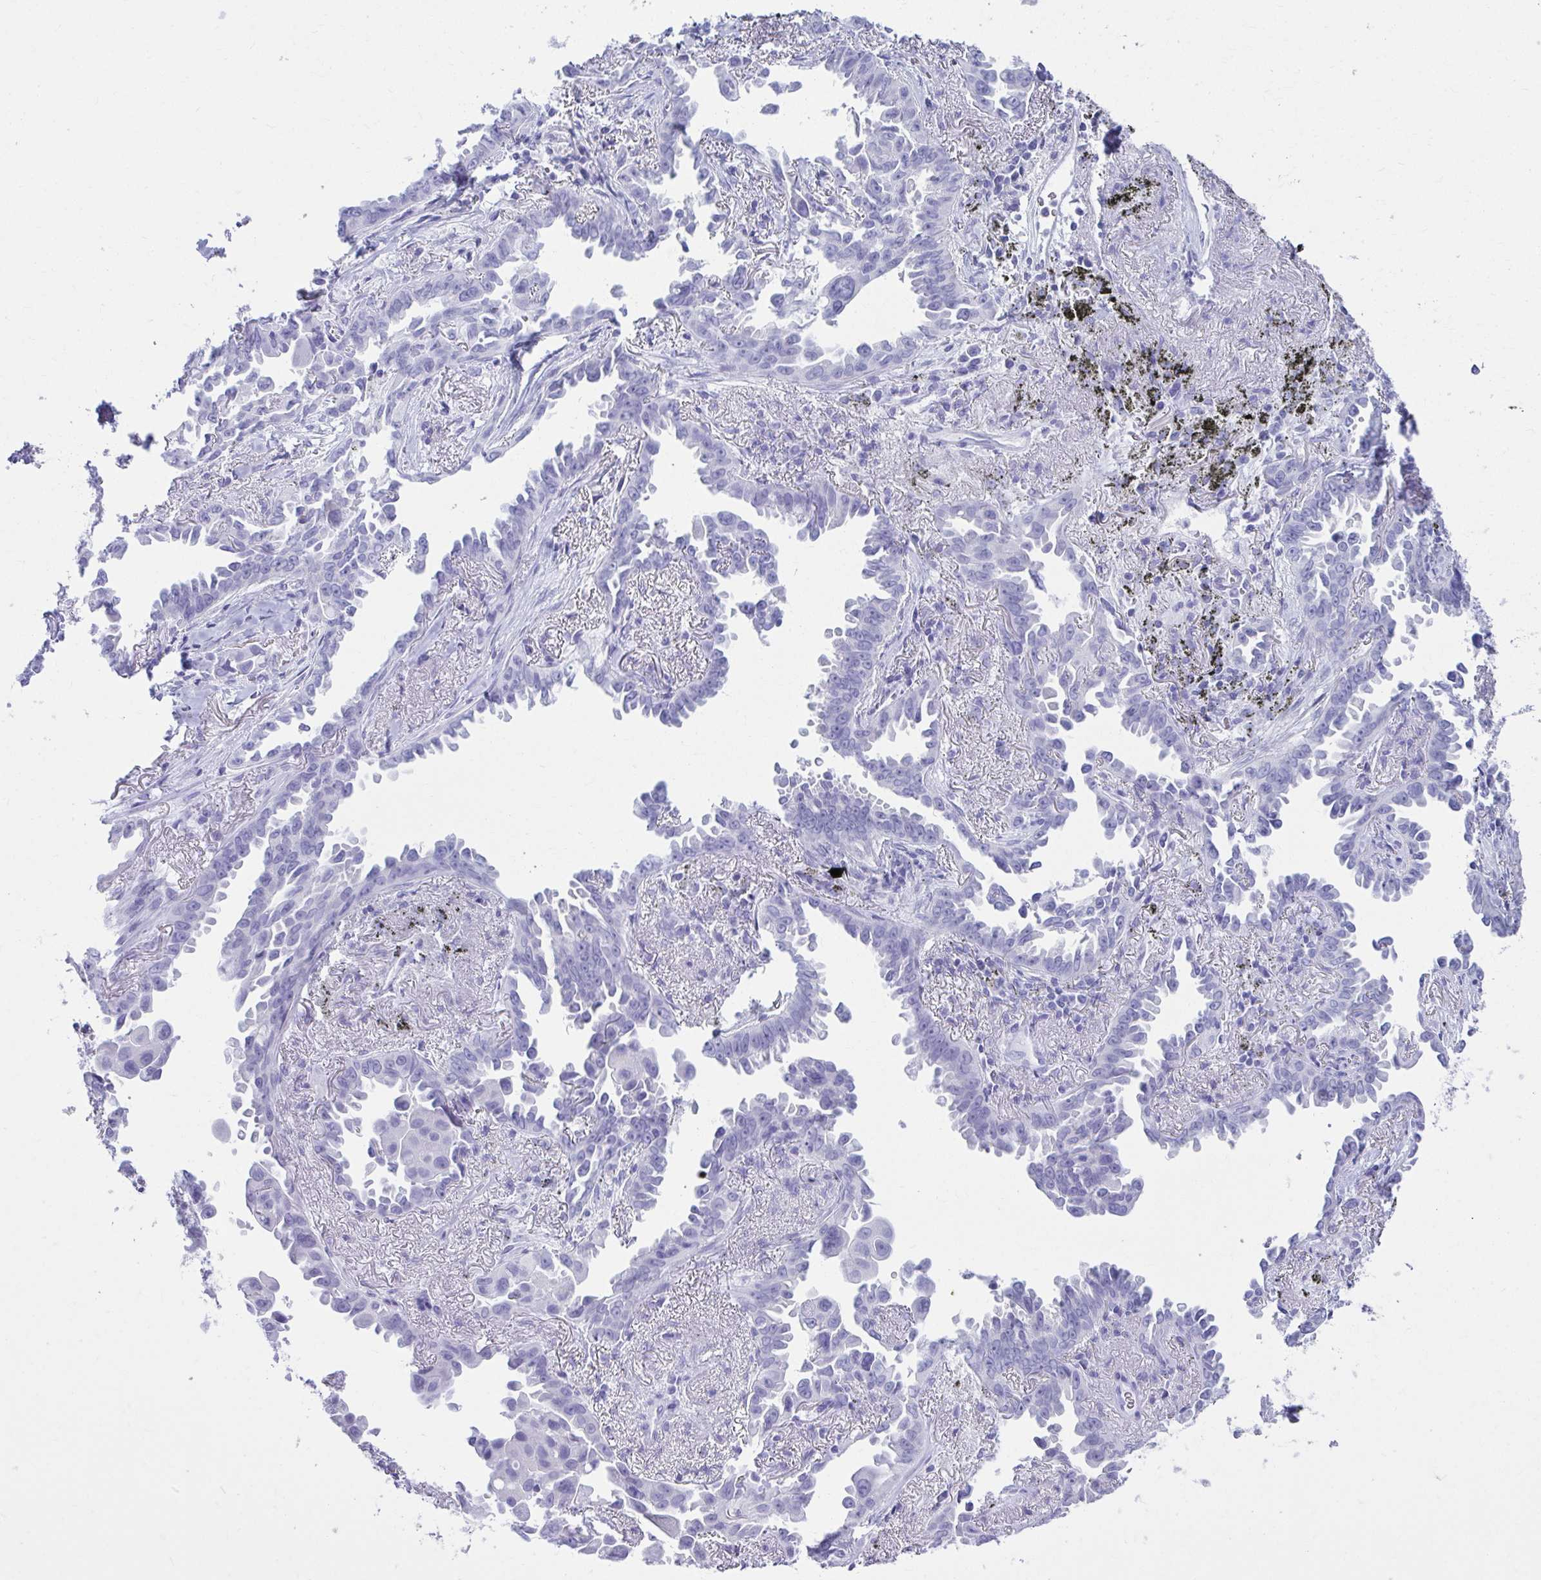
{"staining": {"intensity": "negative", "quantity": "none", "location": "none"}, "tissue": "lung cancer", "cell_type": "Tumor cells", "image_type": "cancer", "snomed": [{"axis": "morphology", "description": "Adenocarcinoma, NOS"}, {"axis": "topography", "description": "Lung"}], "caption": "Micrograph shows no protein positivity in tumor cells of adenocarcinoma (lung) tissue.", "gene": "ATP4B", "patient": {"sex": "male", "age": 68}}